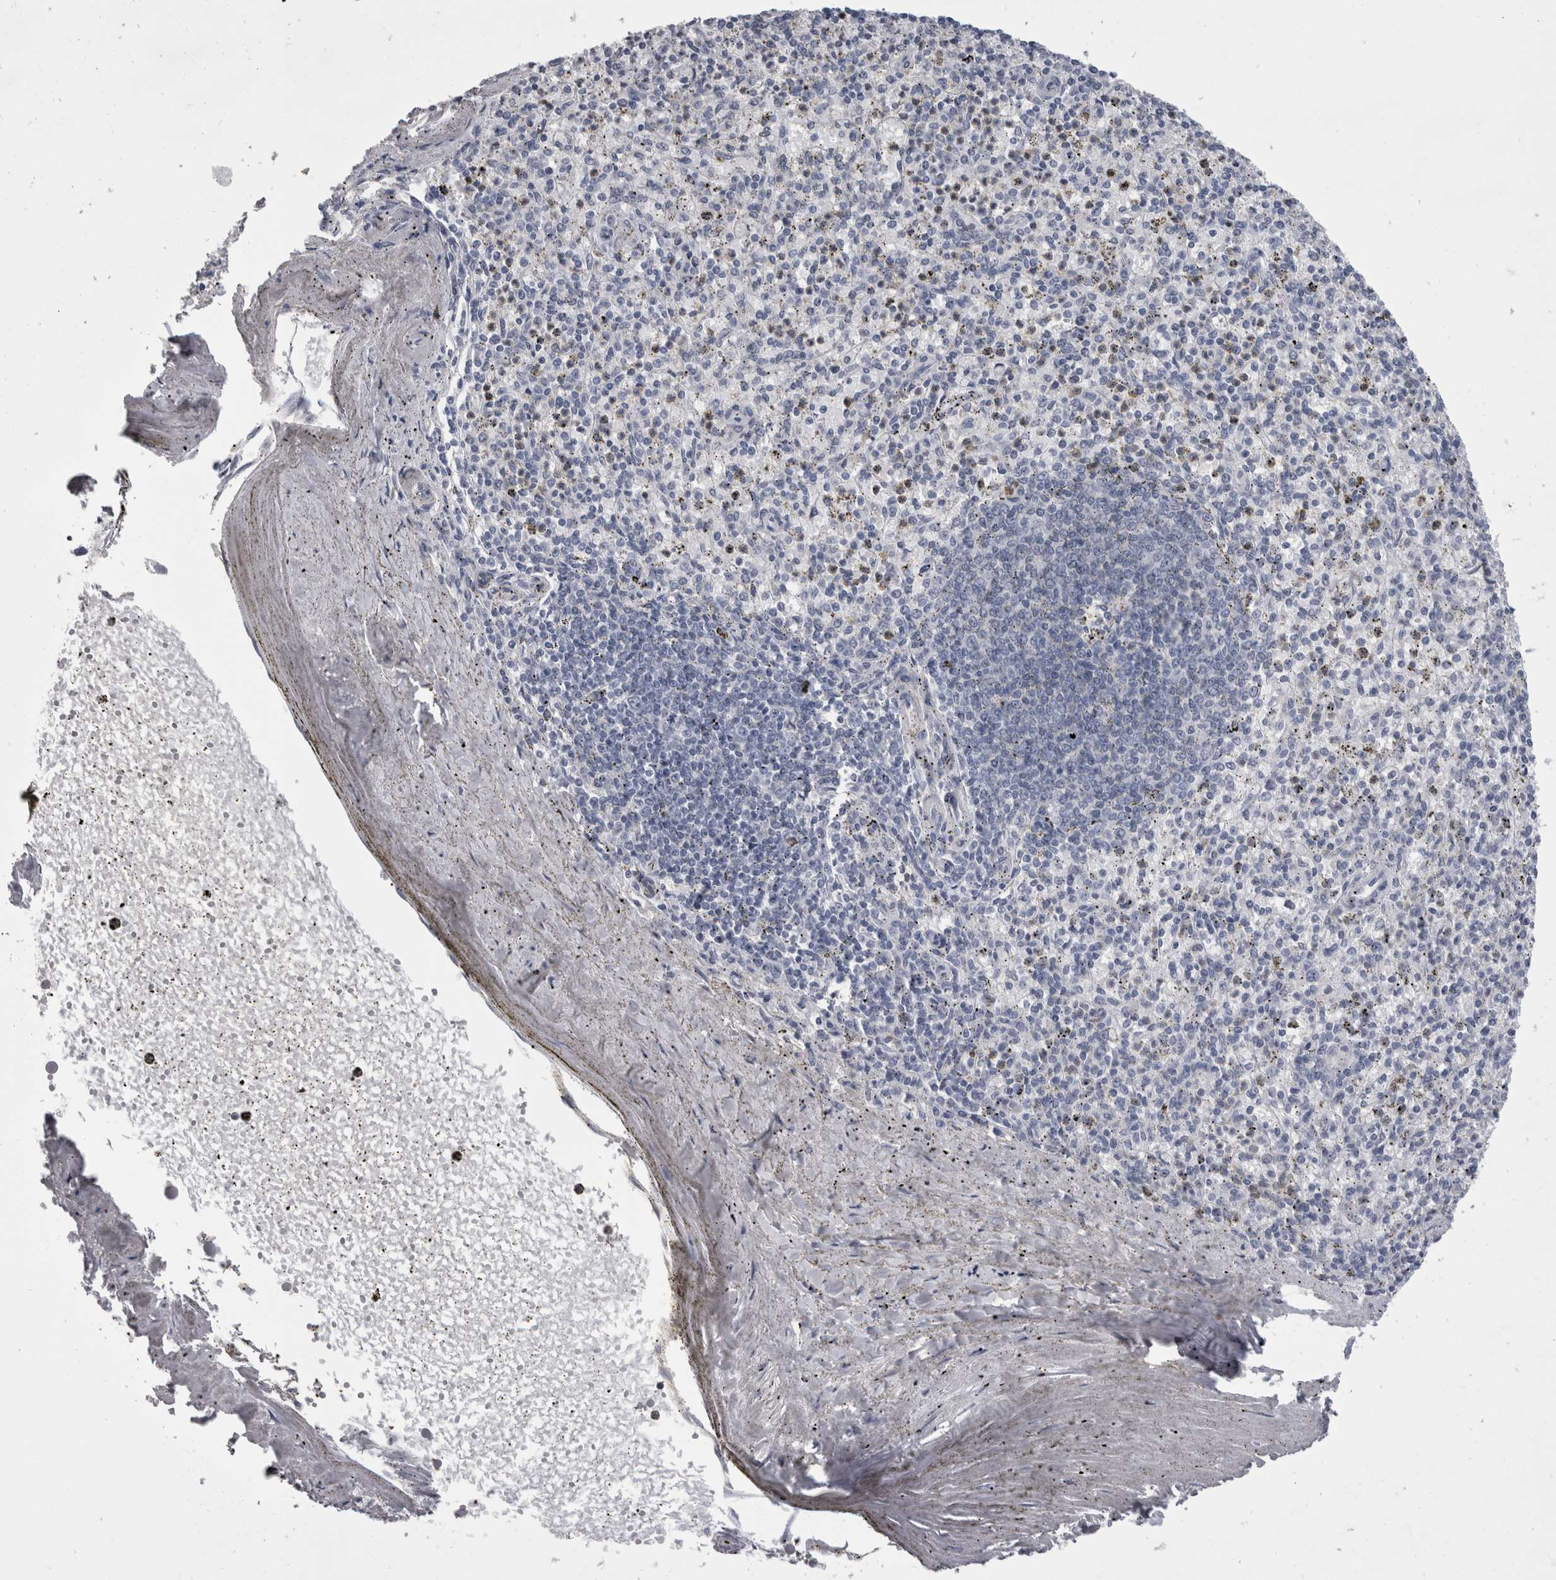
{"staining": {"intensity": "negative", "quantity": "none", "location": "none"}, "tissue": "spleen", "cell_type": "Cells in red pulp", "image_type": "normal", "snomed": [{"axis": "morphology", "description": "Normal tissue, NOS"}, {"axis": "topography", "description": "Spleen"}], "caption": "Human spleen stained for a protein using immunohistochemistry reveals no positivity in cells in red pulp.", "gene": "AFMID", "patient": {"sex": "male", "age": 72}}